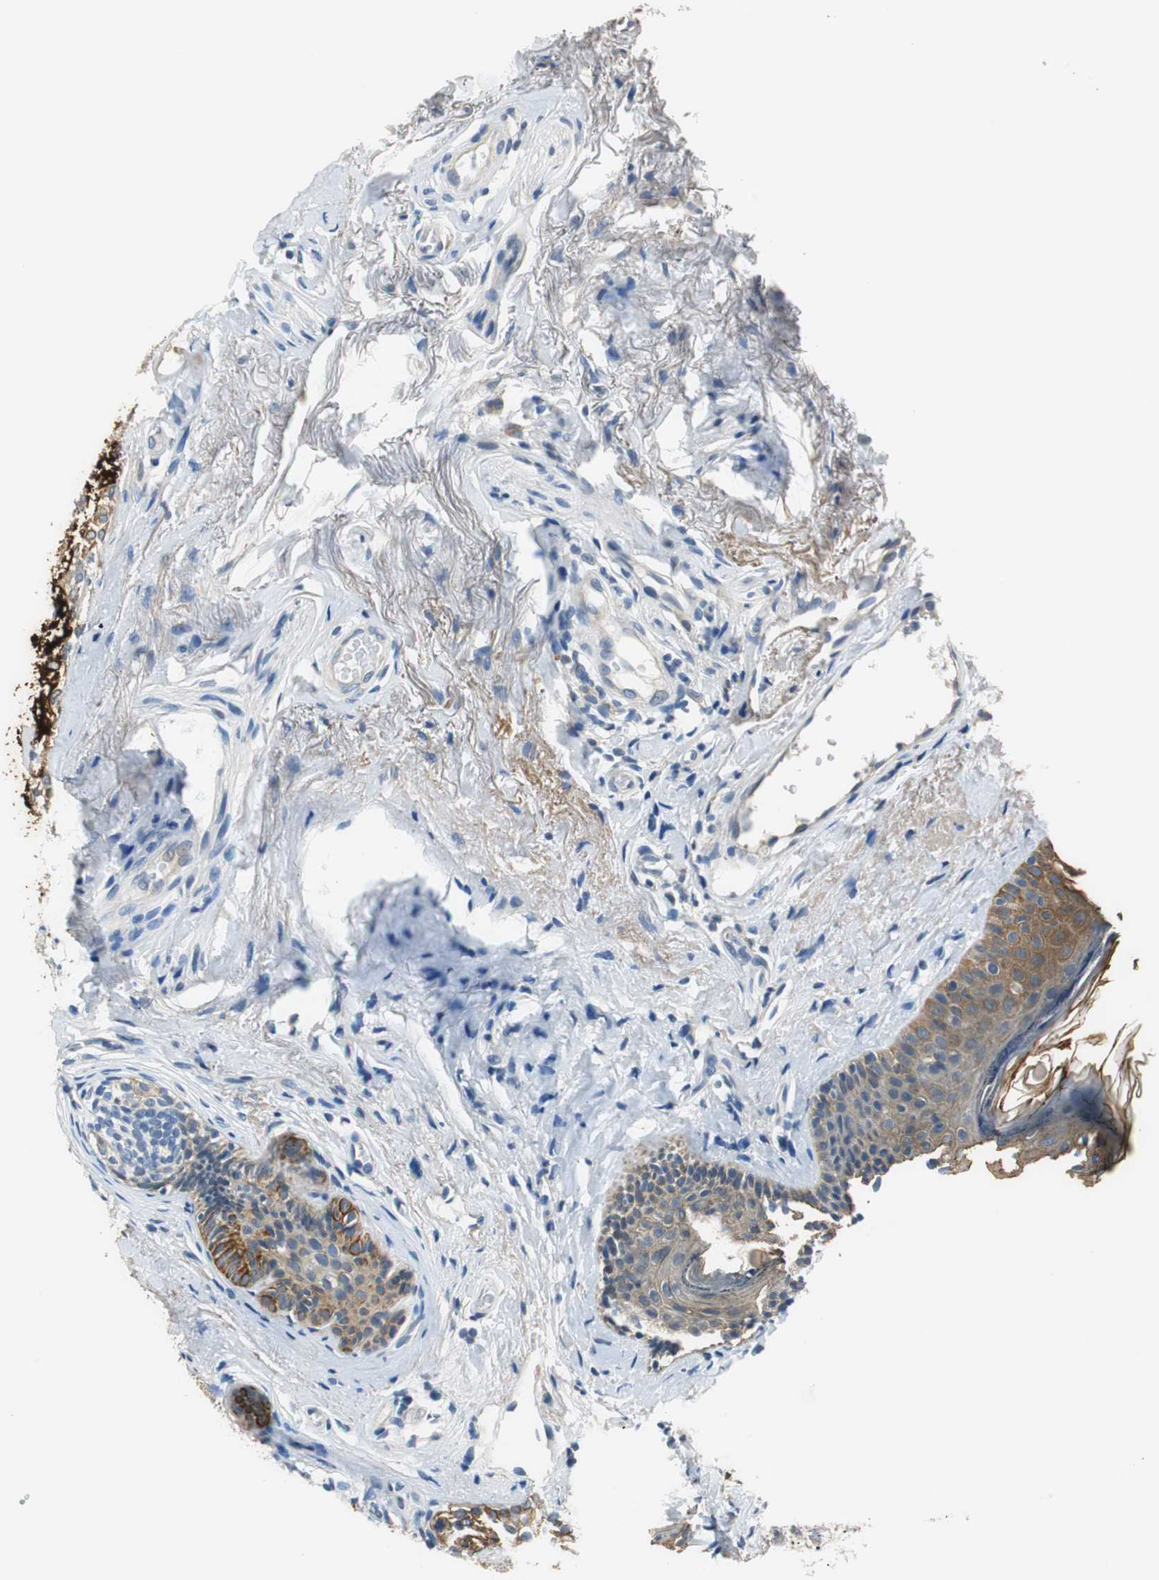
{"staining": {"intensity": "moderate", "quantity": ">75%", "location": "cytoplasmic/membranous"}, "tissue": "skin cancer", "cell_type": "Tumor cells", "image_type": "cancer", "snomed": [{"axis": "morphology", "description": "Normal tissue, NOS"}, {"axis": "morphology", "description": "Basal cell carcinoma"}, {"axis": "topography", "description": "Skin"}], "caption": "IHC image of skin cancer stained for a protein (brown), which displays medium levels of moderate cytoplasmic/membranous positivity in approximately >75% of tumor cells.", "gene": "FADS2", "patient": {"sex": "female", "age": 69}}